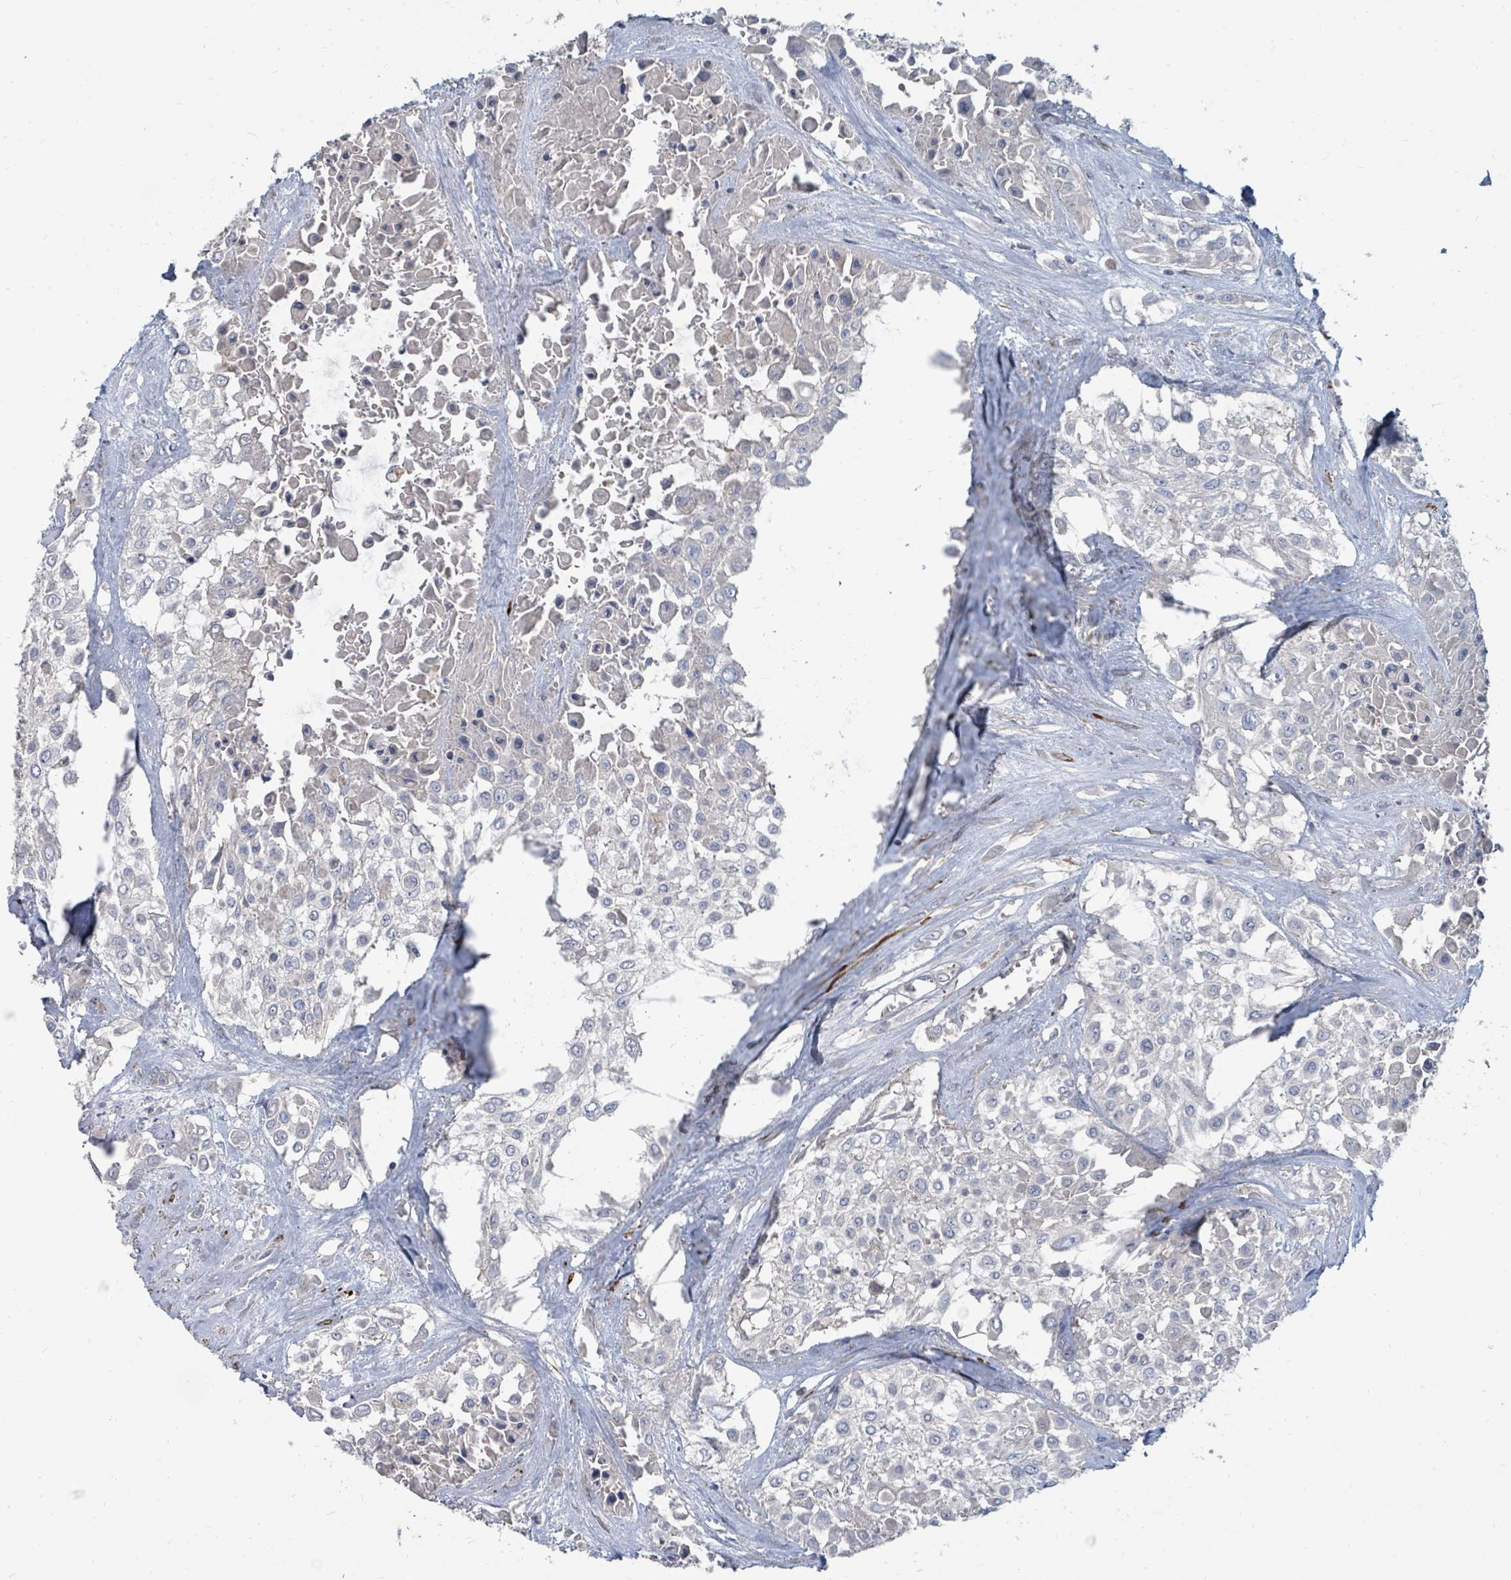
{"staining": {"intensity": "negative", "quantity": "none", "location": "none"}, "tissue": "urothelial cancer", "cell_type": "Tumor cells", "image_type": "cancer", "snomed": [{"axis": "morphology", "description": "Urothelial carcinoma, High grade"}, {"axis": "topography", "description": "Urinary bladder"}], "caption": "A micrograph of urothelial carcinoma (high-grade) stained for a protein shows no brown staining in tumor cells. Brightfield microscopy of immunohistochemistry (IHC) stained with DAB (3,3'-diaminobenzidine) (brown) and hematoxylin (blue), captured at high magnification.", "gene": "ARGFX", "patient": {"sex": "male", "age": 67}}